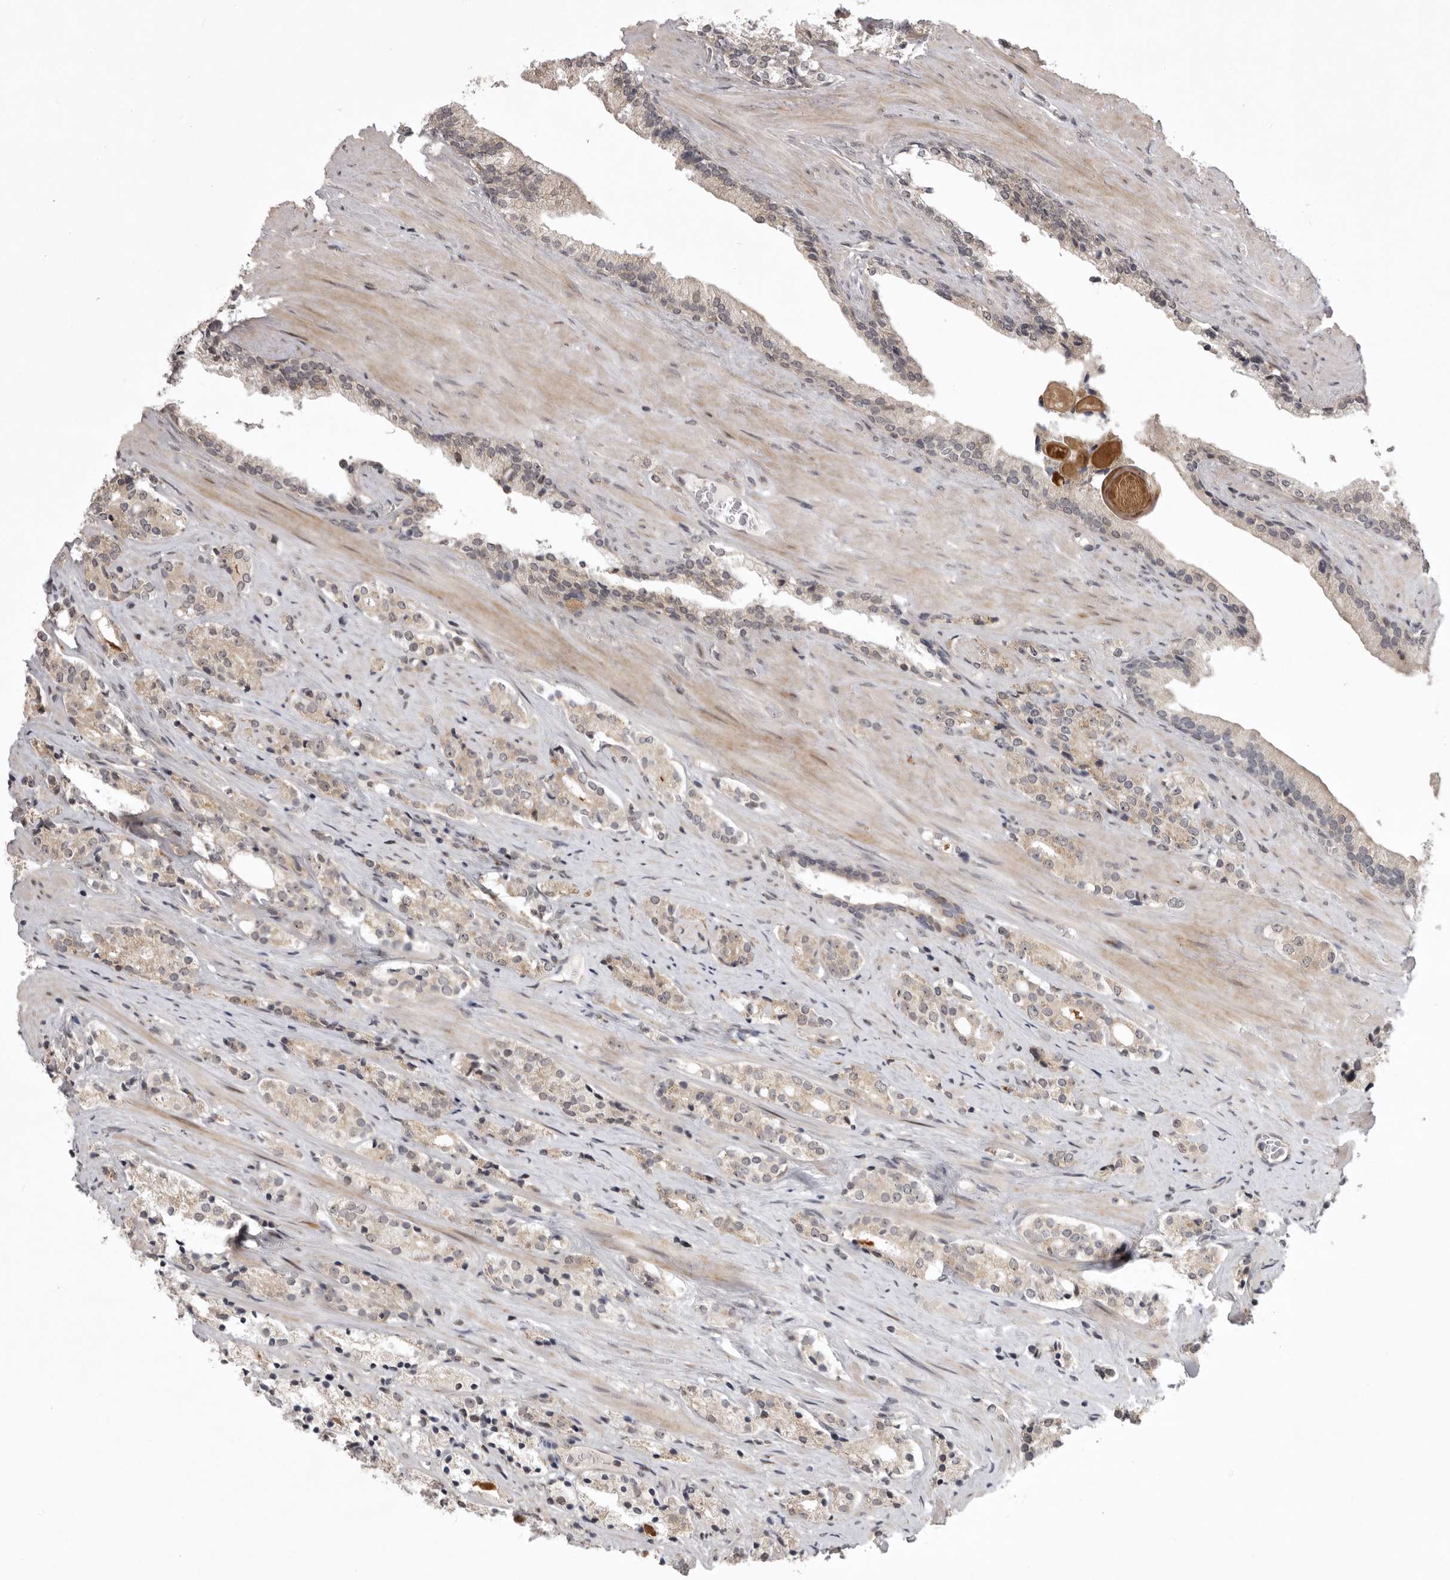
{"staining": {"intensity": "weak", "quantity": "<25%", "location": "cytoplasmic/membranous"}, "tissue": "prostate cancer", "cell_type": "Tumor cells", "image_type": "cancer", "snomed": [{"axis": "morphology", "description": "Adenocarcinoma, High grade"}, {"axis": "topography", "description": "Prostate"}], "caption": "Tumor cells are negative for protein expression in human prostate cancer. (Stains: DAB immunohistochemistry (IHC) with hematoxylin counter stain, Microscopy: brightfield microscopy at high magnification).", "gene": "C1orf109", "patient": {"sex": "male", "age": 71}}